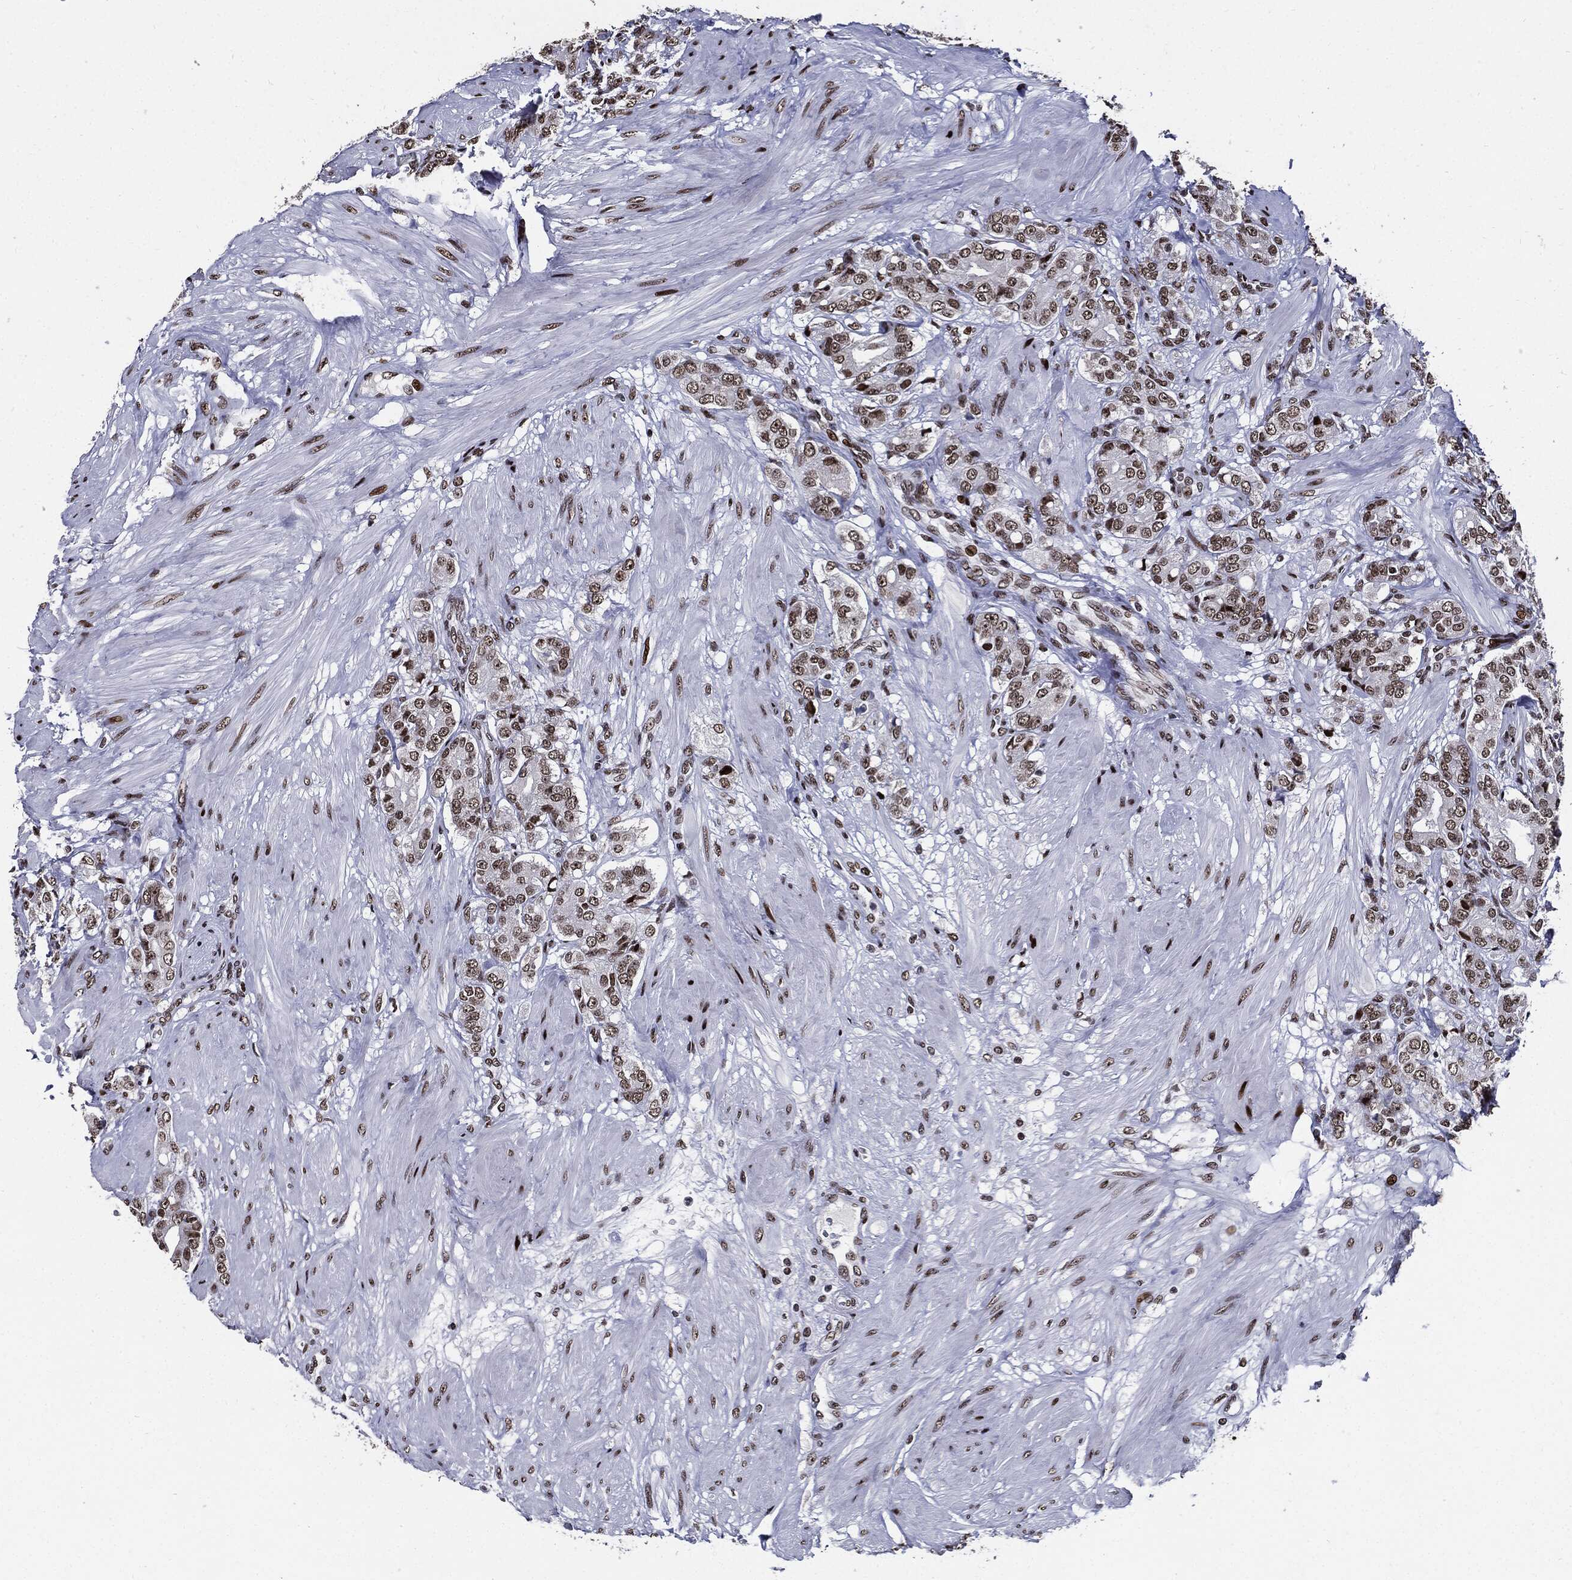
{"staining": {"intensity": "moderate", "quantity": ">75%", "location": "nuclear"}, "tissue": "prostate cancer", "cell_type": "Tumor cells", "image_type": "cancer", "snomed": [{"axis": "morphology", "description": "Adenocarcinoma, NOS"}, {"axis": "topography", "description": "Prostate and seminal vesicle, NOS"}, {"axis": "topography", "description": "Prostate"}], "caption": "A micrograph showing moderate nuclear staining in about >75% of tumor cells in adenocarcinoma (prostate), as visualized by brown immunohistochemical staining.", "gene": "ZFP91", "patient": {"sex": "male", "age": 67}}